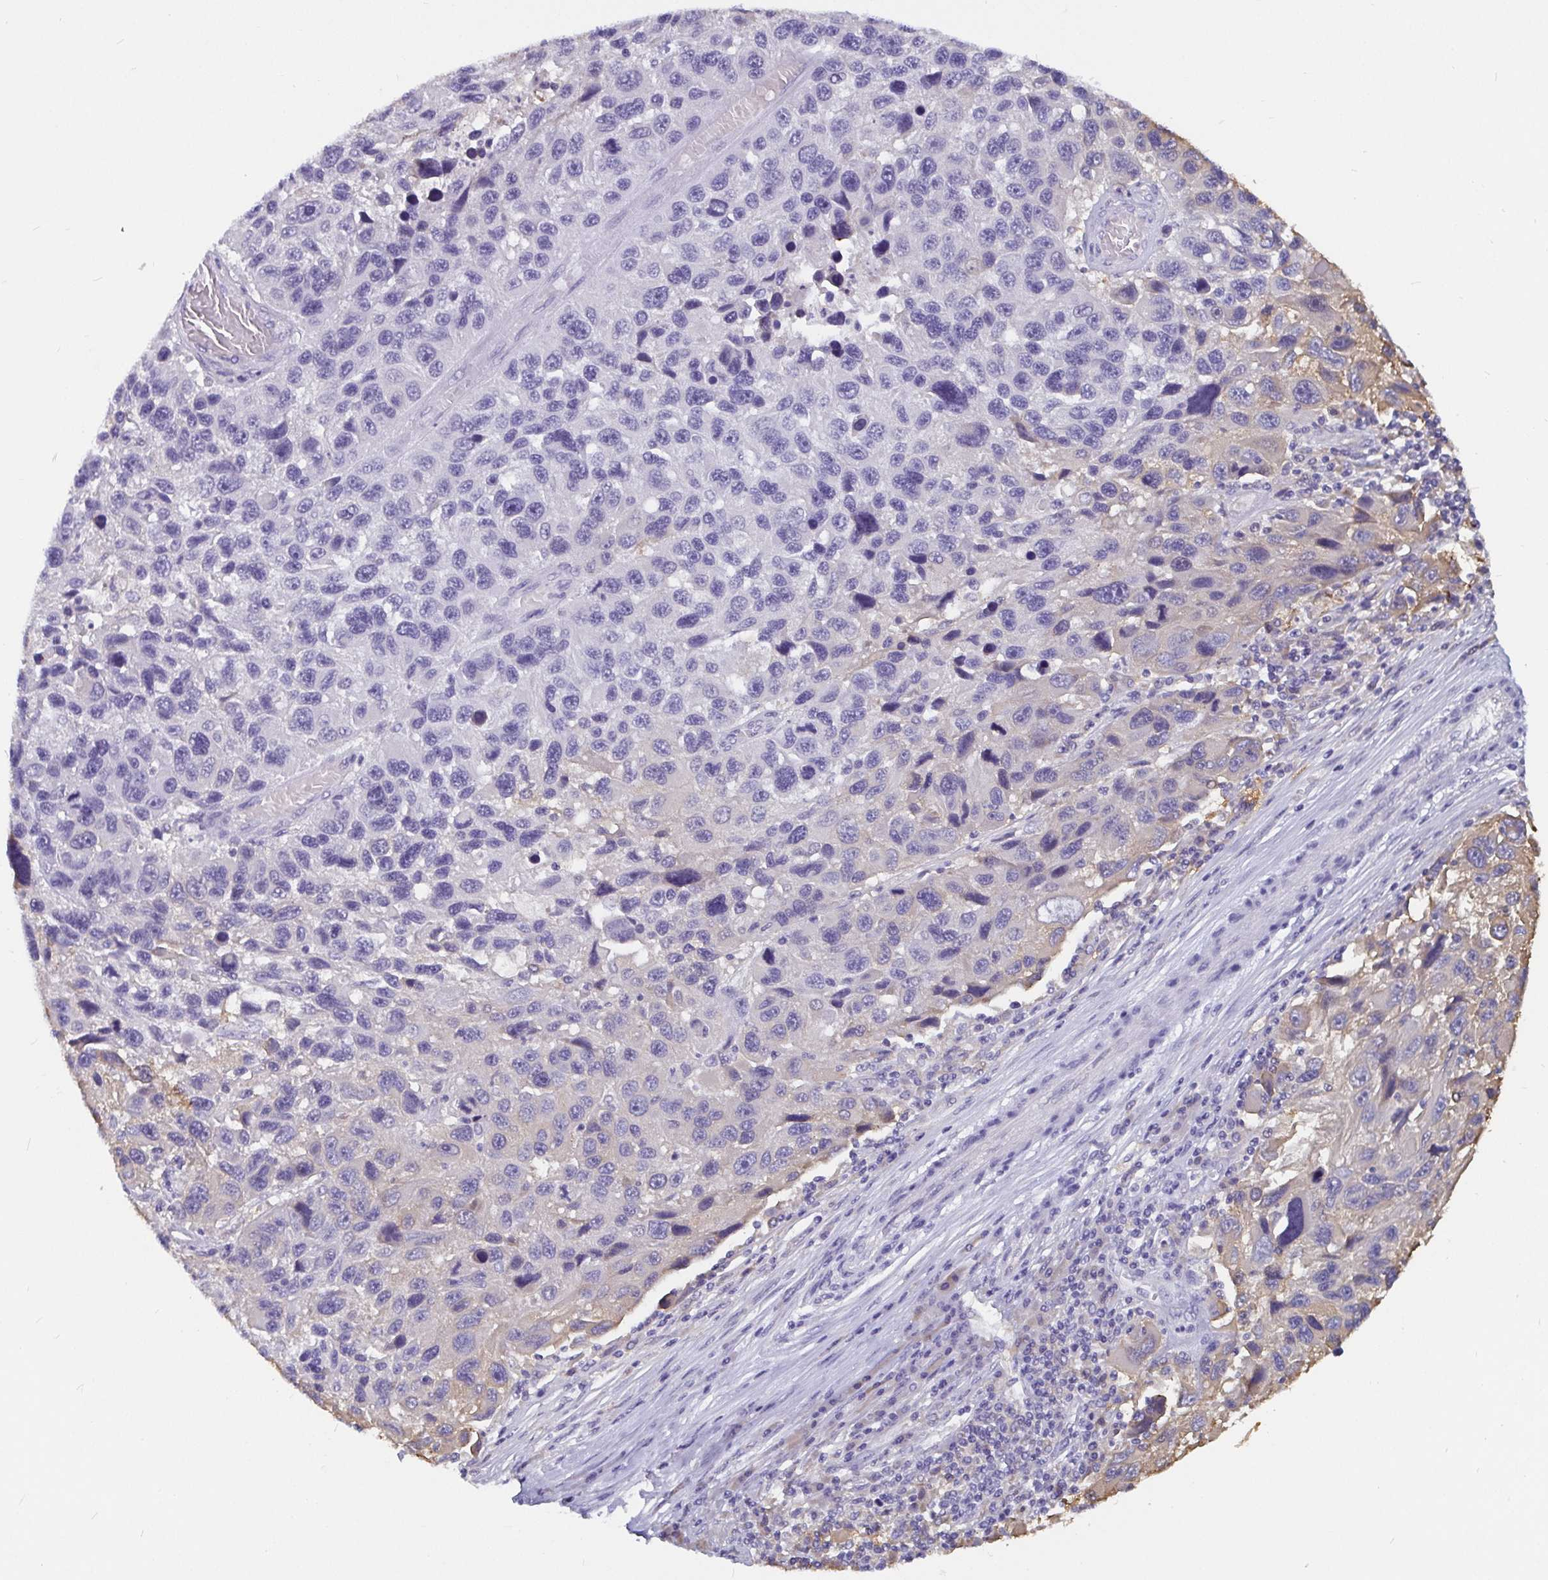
{"staining": {"intensity": "negative", "quantity": "none", "location": "none"}, "tissue": "melanoma", "cell_type": "Tumor cells", "image_type": "cancer", "snomed": [{"axis": "morphology", "description": "Malignant melanoma, NOS"}, {"axis": "topography", "description": "Skin"}], "caption": "DAB (3,3'-diaminobenzidine) immunohistochemical staining of human melanoma shows no significant positivity in tumor cells. (Stains: DAB (3,3'-diaminobenzidine) immunohistochemistry with hematoxylin counter stain, Microscopy: brightfield microscopy at high magnification).", "gene": "ADAMTS6", "patient": {"sex": "male", "age": 53}}